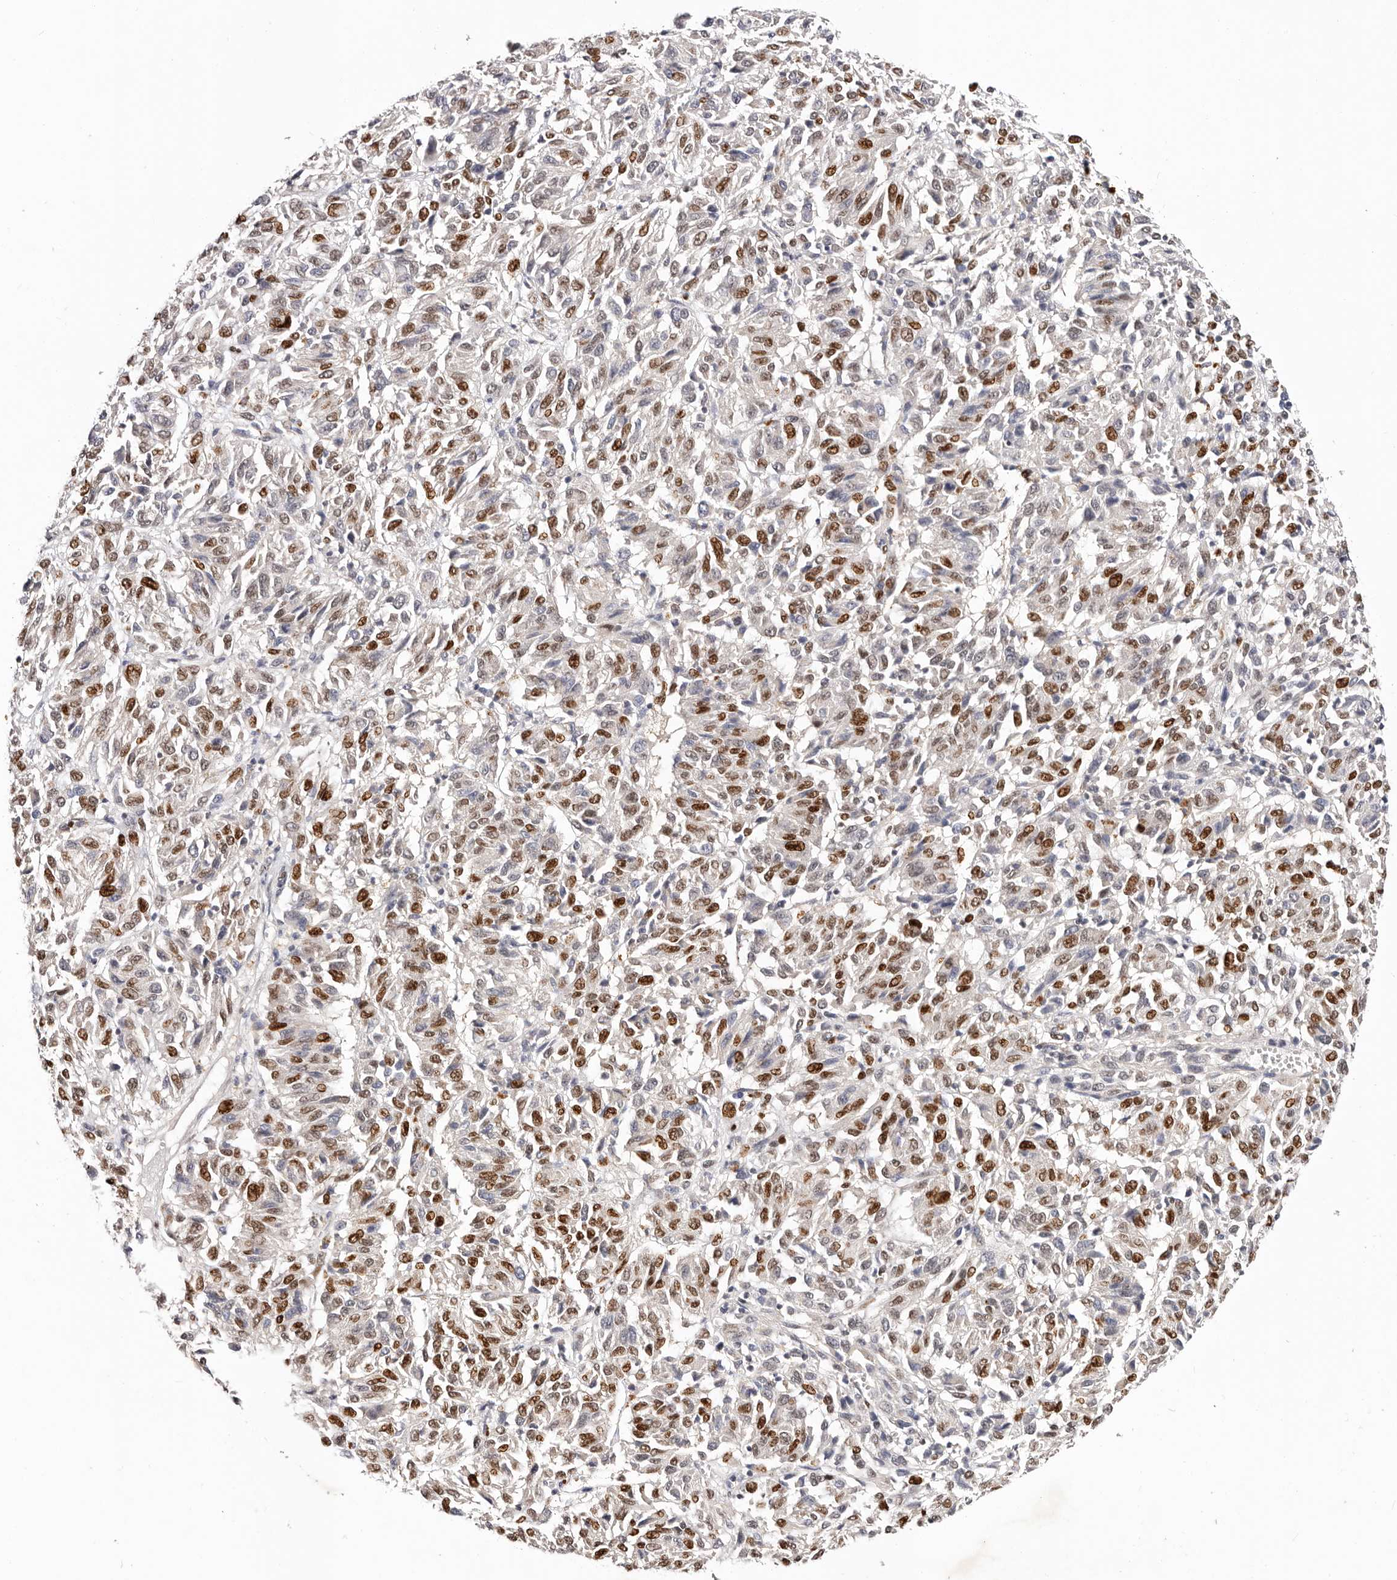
{"staining": {"intensity": "strong", "quantity": "25%-75%", "location": "nuclear"}, "tissue": "melanoma", "cell_type": "Tumor cells", "image_type": "cancer", "snomed": [{"axis": "morphology", "description": "Malignant melanoma, Metastatic site"}, {"axis": "topography", "description": "Lung"}], "caption": "There is high levels of strong nuclear staining in tumor cells of malignant melanoma (metastatic site), as demonstrated by immunohistochemical staining (brown color).", "gene": "IQGAP3", "patient": {"sex": "male", "age": 64}}